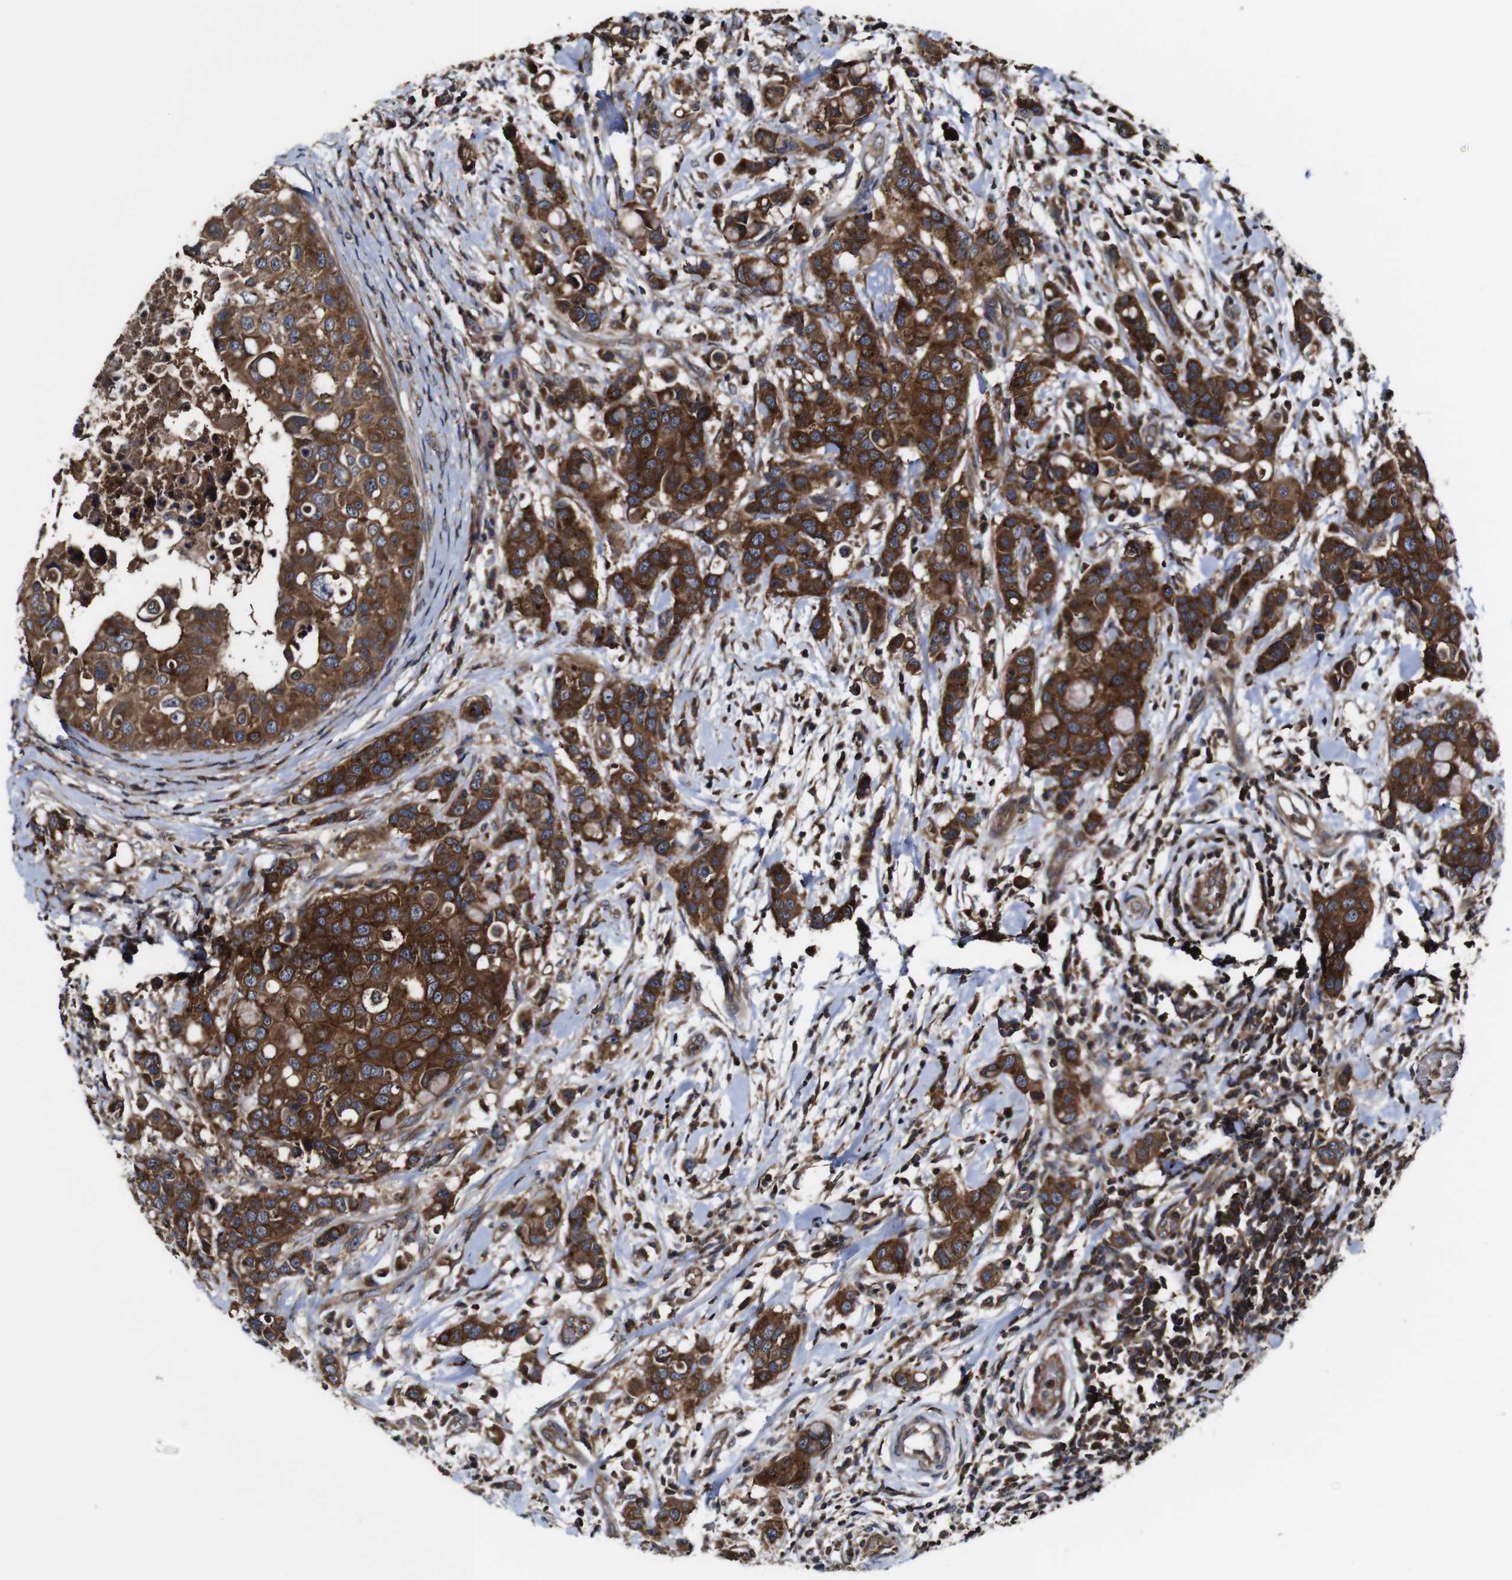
{"staining": {"intensity": "strong", "quantity": ">75%", "location": "cytoplasmic/membranous"}, "tissue": "breast cancer", "cell_type": "Tumor cells", "image_type": "cancer", "snomed": [{"axis": "morphology", "description": "Duct carcinoma"}, {"axis": "topography", "description": "Breast"}], "caption": "Protein staining reveals strong cytoplasmic/membranous positivity in about >75% of tumor cells in invasive ductal carcinoma (breast). Nuclei are stained in blue.", "gene": "TNIK", "patient": {"sex": "female", "age": 27}}